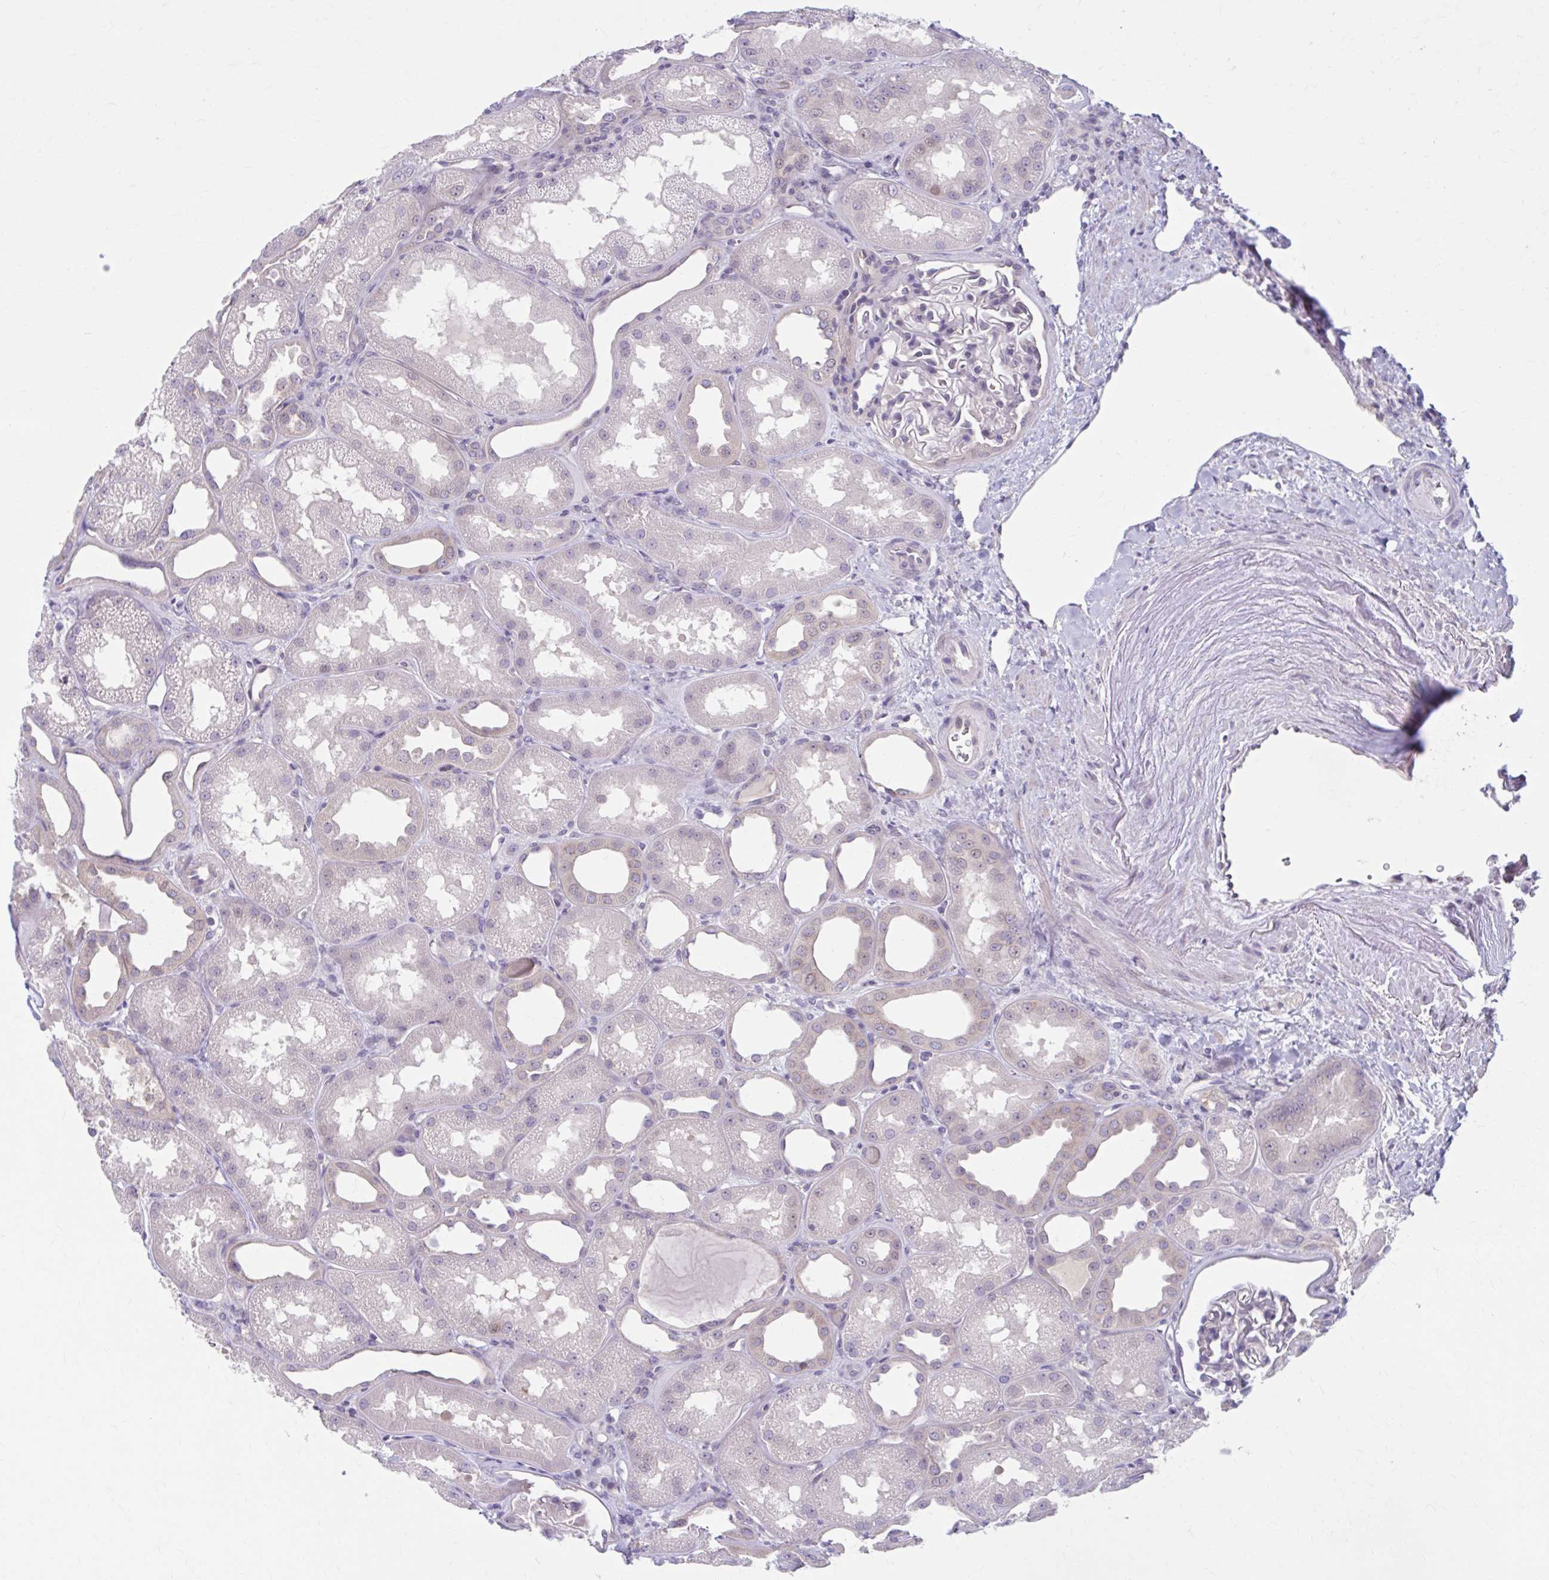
{"staining": {"intensity": "weak", "quantity": "<25%", "location": "nuclear"}, "tissue": "kidney", "cell_type": "Cells in glomeruli", "image_type": "normal", "snomed": [{"axis": "morphology", "description": "Normal tissue, NOS"}, {"axis": "topography", "description": "Kidney"}], "caption": "High power microscopy histopathology image of an immunohistochemistry photomicrograph of benign kidney, revealing no significant expression in cells in glomeruli. (DAB (3,3'-diaminobenzidine) immunohistochemistry, high magnification).", "gene": "CHST3", "patient": {"sex": "male", "age": 61}}